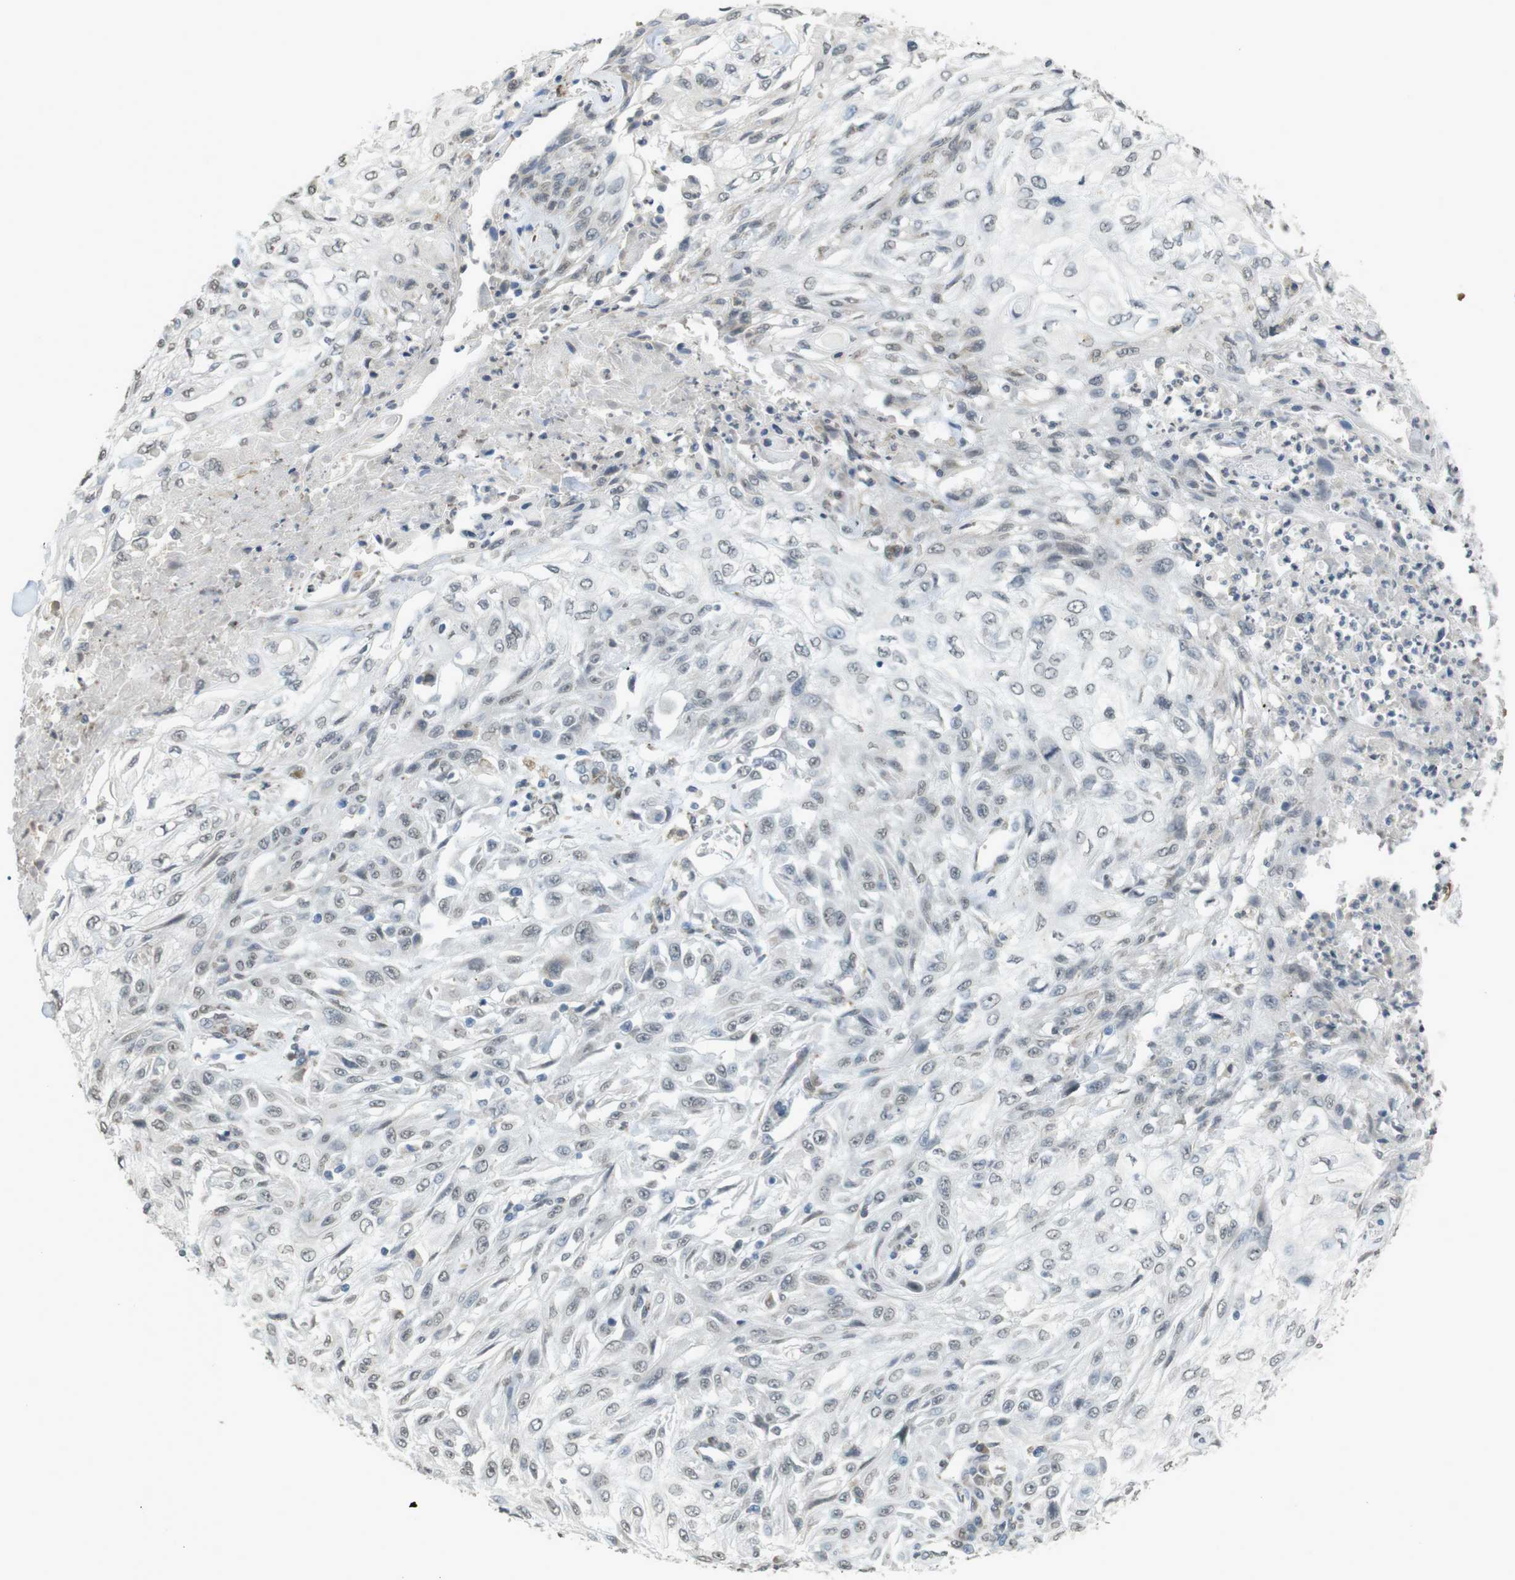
{"staining": {"intensity": "negative", "quantity": "none", "location": "none"}, "tissue": "skin cancer", "cell_type": "Tumor cells", "image_type": "cancer", "snomed": [{"axis": "morphology", "description": "Squamous cell carcinoma, NOS"}, {"axis": "topography", "description": "Skin"}], "caption": "The IHC photomicrograph has no significant expression in tumor cells of squamous cell carcinoma (skin) tissue.", "gene": "FZD10", "patient": {"sex": "male", "age": 75}}